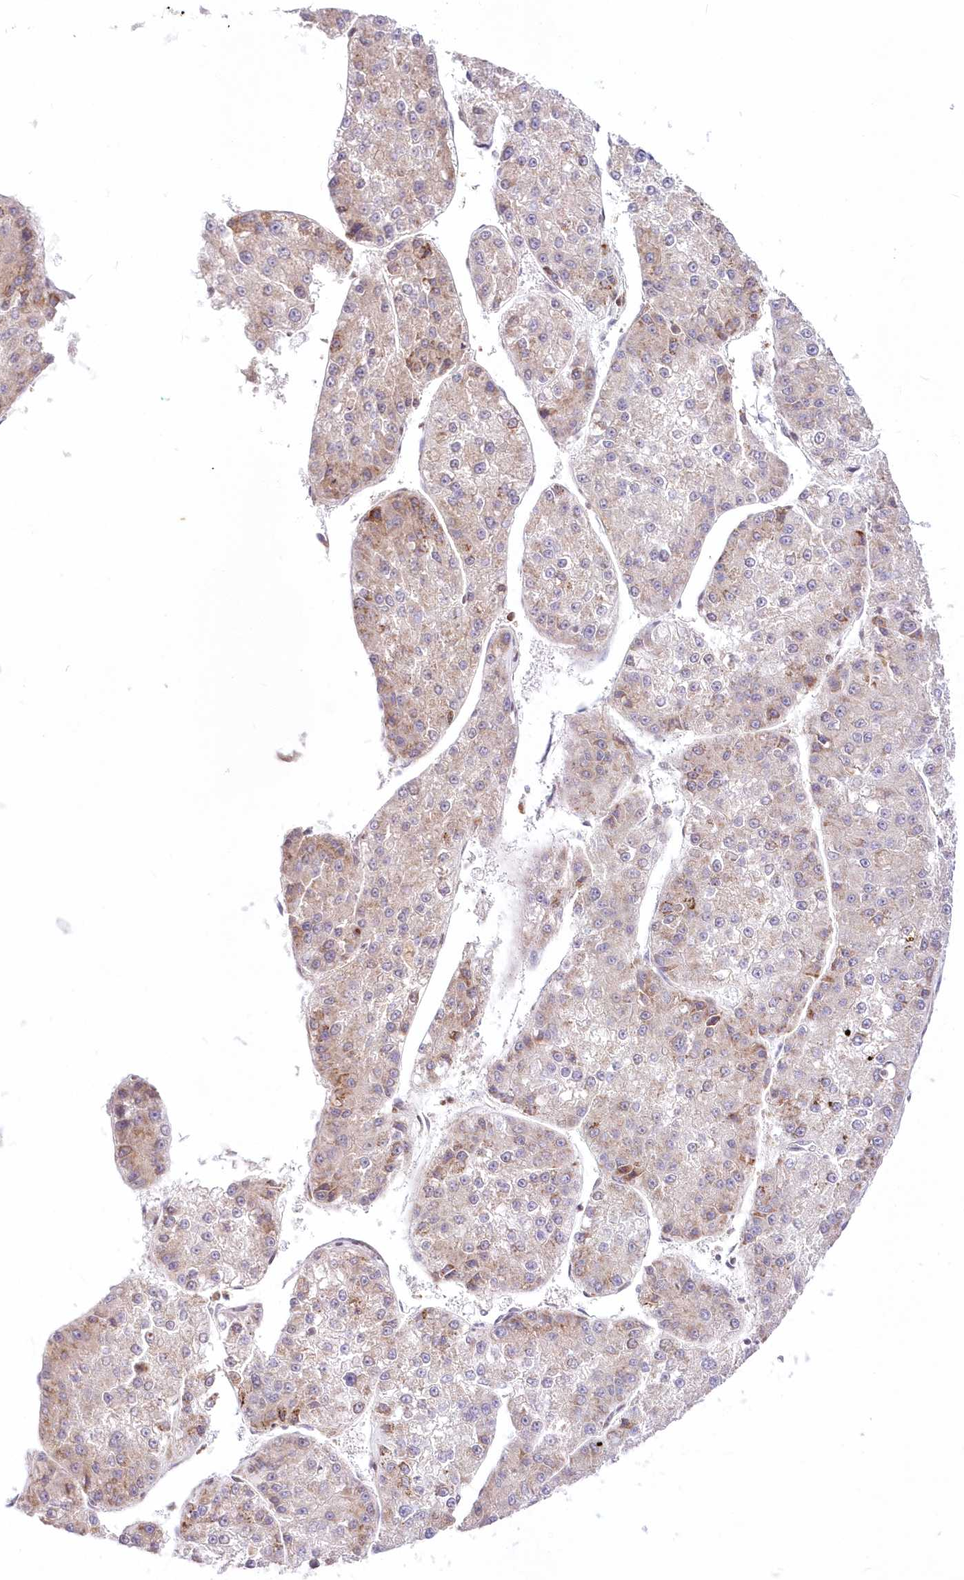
{"staining": {"intensity": "negative", "quantity": "none", "location": "none"}, "tissue": "liver cancer", "cell_type": "Tumor cells", "image_type": "cancer", "snomed": [{"axis": "morphology", "description": "Carcinoma, Hepatocellular, NOS"}, {"axis": "topography", "description": "Liver"}], "caption": "Immunohistochemistry photomicrograph of neoplastic tissue: human liver cancer stained with DAB (3,3'-diaminobenzidine) shows no significant protein staining in tumor cells.", "gene": "LDB1", "patient": {"sex": "female", "age": 73}}